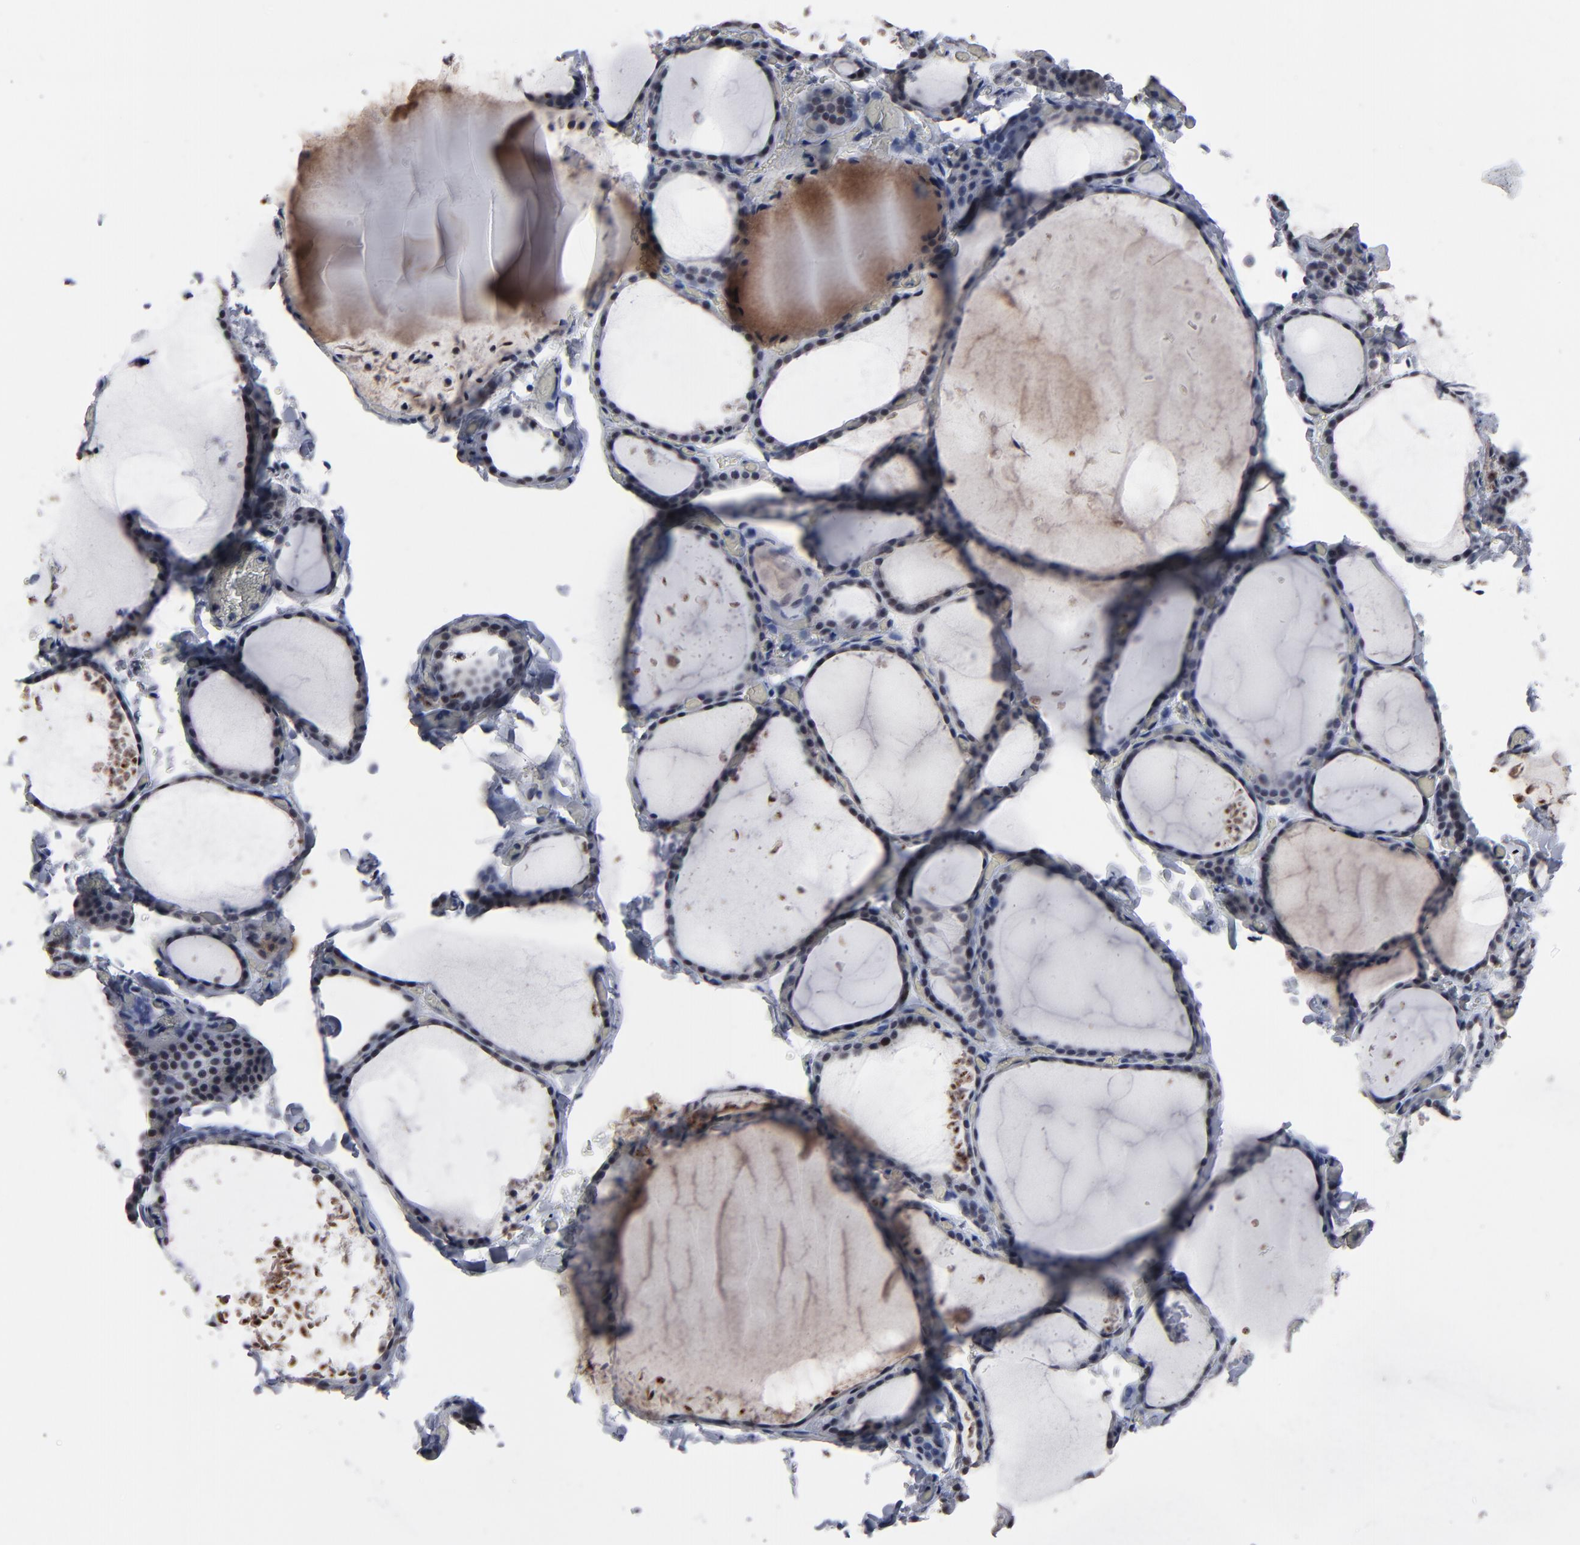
{"staining": {"intensity": "negative", "quantity": "none", "location": "none"}, "tissue": "thyroid gland", "cell_type": "Glandular cells", "image_type": "normal", "snomed": [{"axis": "morphology", "description": "Normal tissue, NOS"}, {"axis": "topography", "description": "Thyroid gland"}], "caption": "High power microscopy photomicrograph of an immunohistochemistry image of benign thyroid gland, revealing no significant staining in glandular cells.", "gene": "SSRP1", "patient": {"sex": "female", "age": 22}}